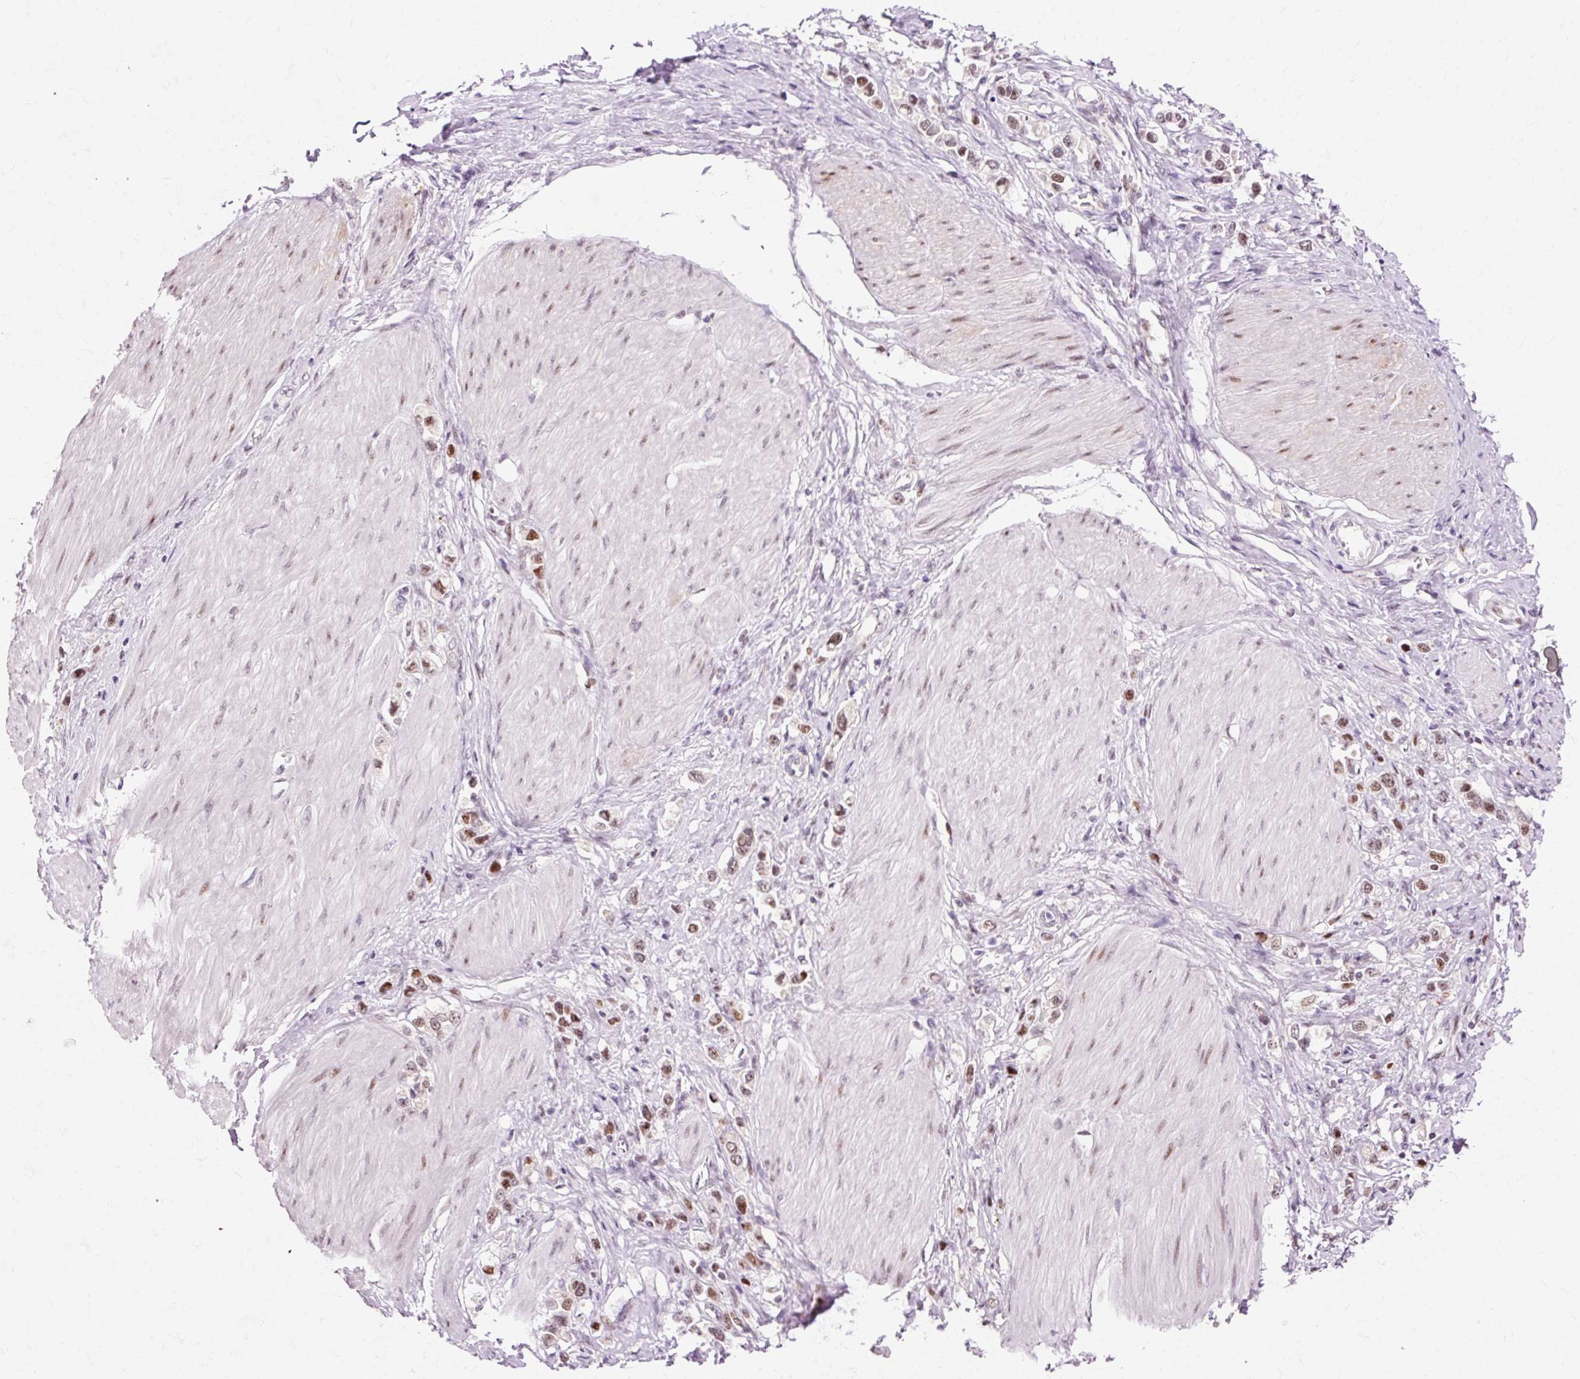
{"staining": {"intensity": "moderate", "quantity": ">75%", "location": "nuclear"}, "tissue": "stomach cancer", "cell_type": "Tumor cells", "image_type": "cancer", "snomed": [{"axis": "morphology", "description": "Normal tissue, NOS"}, {"axis": "morphology", "description": "Adenocarcinoma, NOS"}, {"axis": "topography", "description": "Stomach, upper"}, {"axis": "topography", "description": "Stomach"}], "caption": "Adenocarcinoma (stomach) stained with a protein marker exhibits moderate staining in tumor cells.", "gene": "MACROD2", "patient": {"sex": "female", "age": 65}}